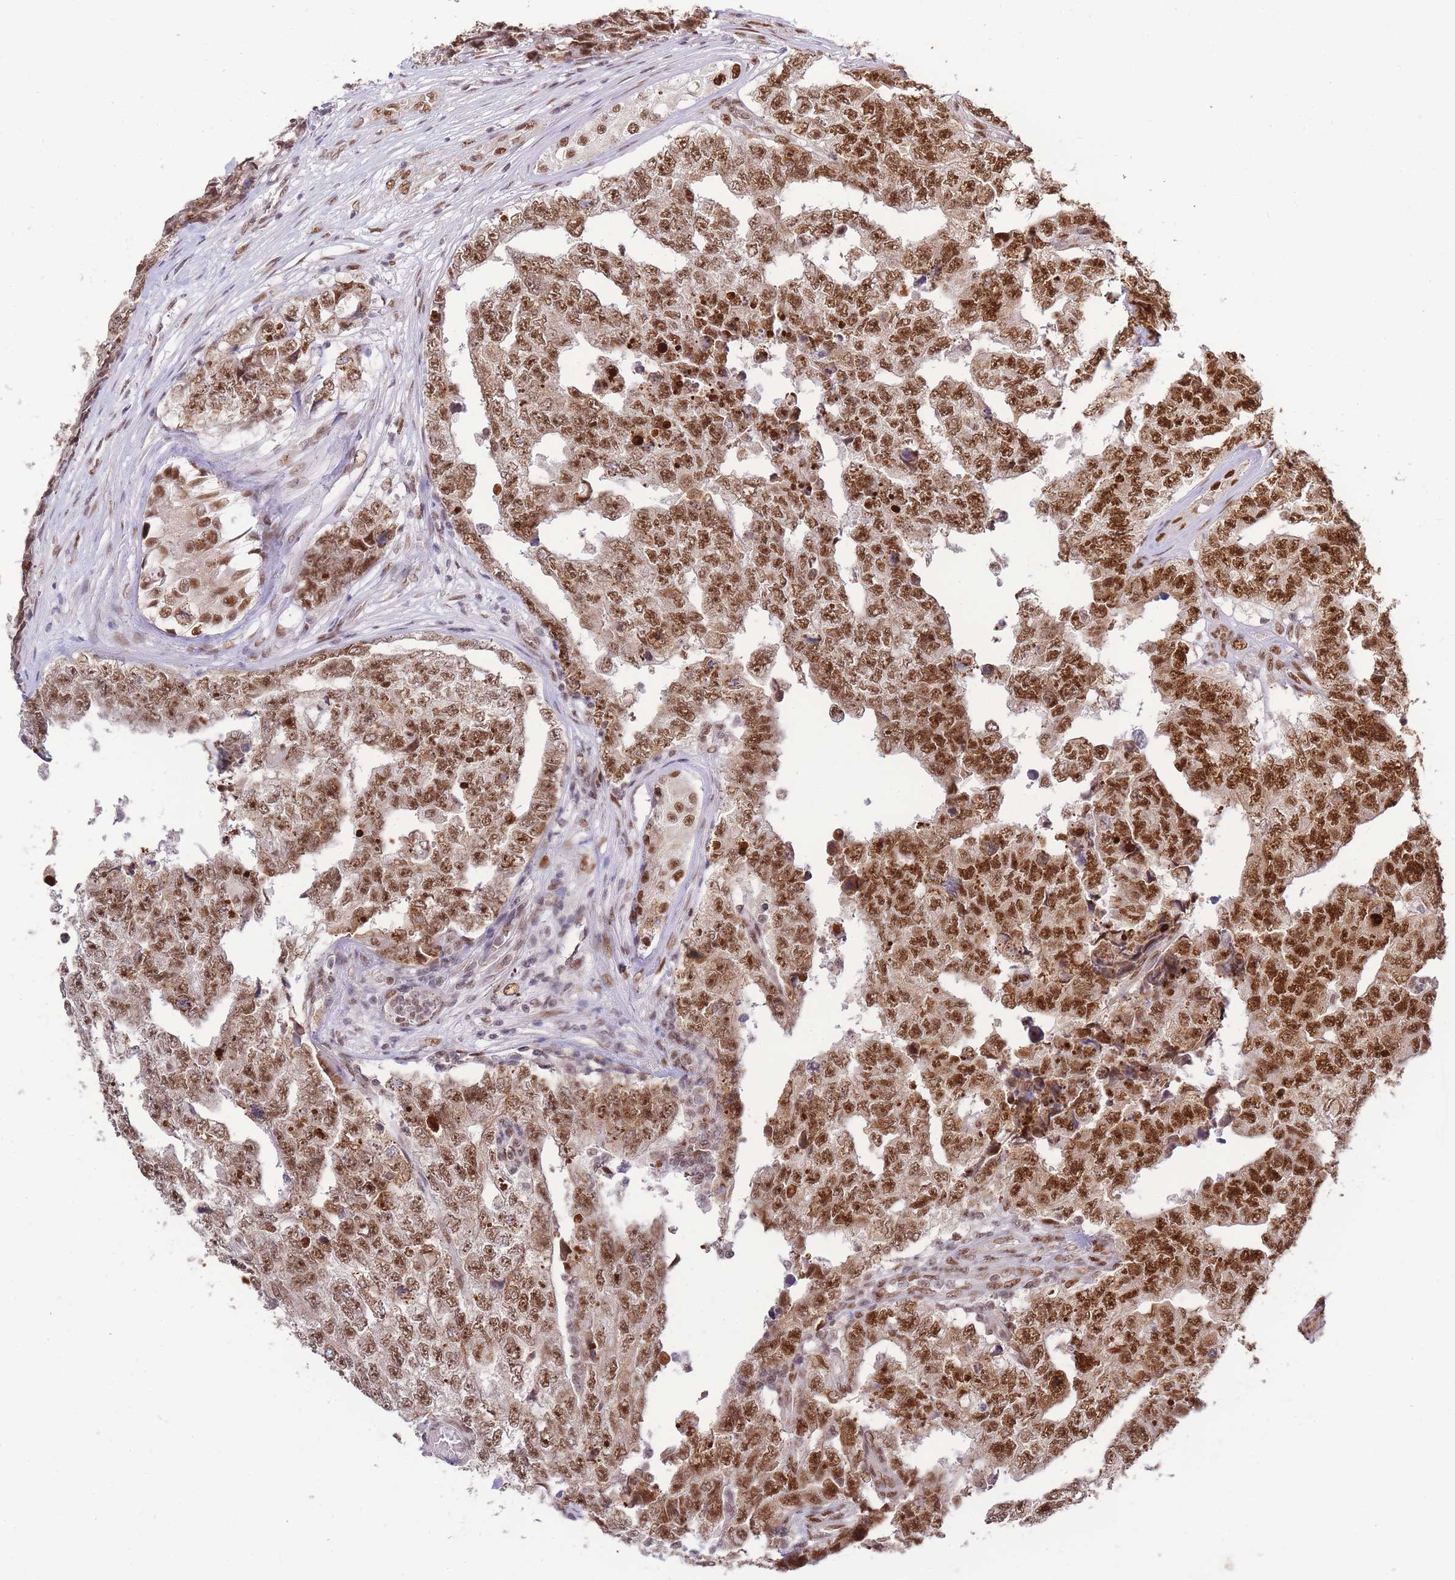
{"staining": {"intensity": "strong", "quantity": ">75%", "location": "nuclear"}, "tissue": "testis cancer", "cell_type": "Tumor cells", "image_type": "cancer", "snomed": [{"axis": "morphology", "description": "Carcinoma, Embryonal, NOS"}, {"axis": "topography", "description": "Testis"}], "caption": "Embryonal carcinoma (testis) stained for a protein (brown) demonstrates strong nuclear positive staining in approximately >75% of tumor cells.", "gene": "PRKDC", "patient": {"sex": "male", "age": 25}}